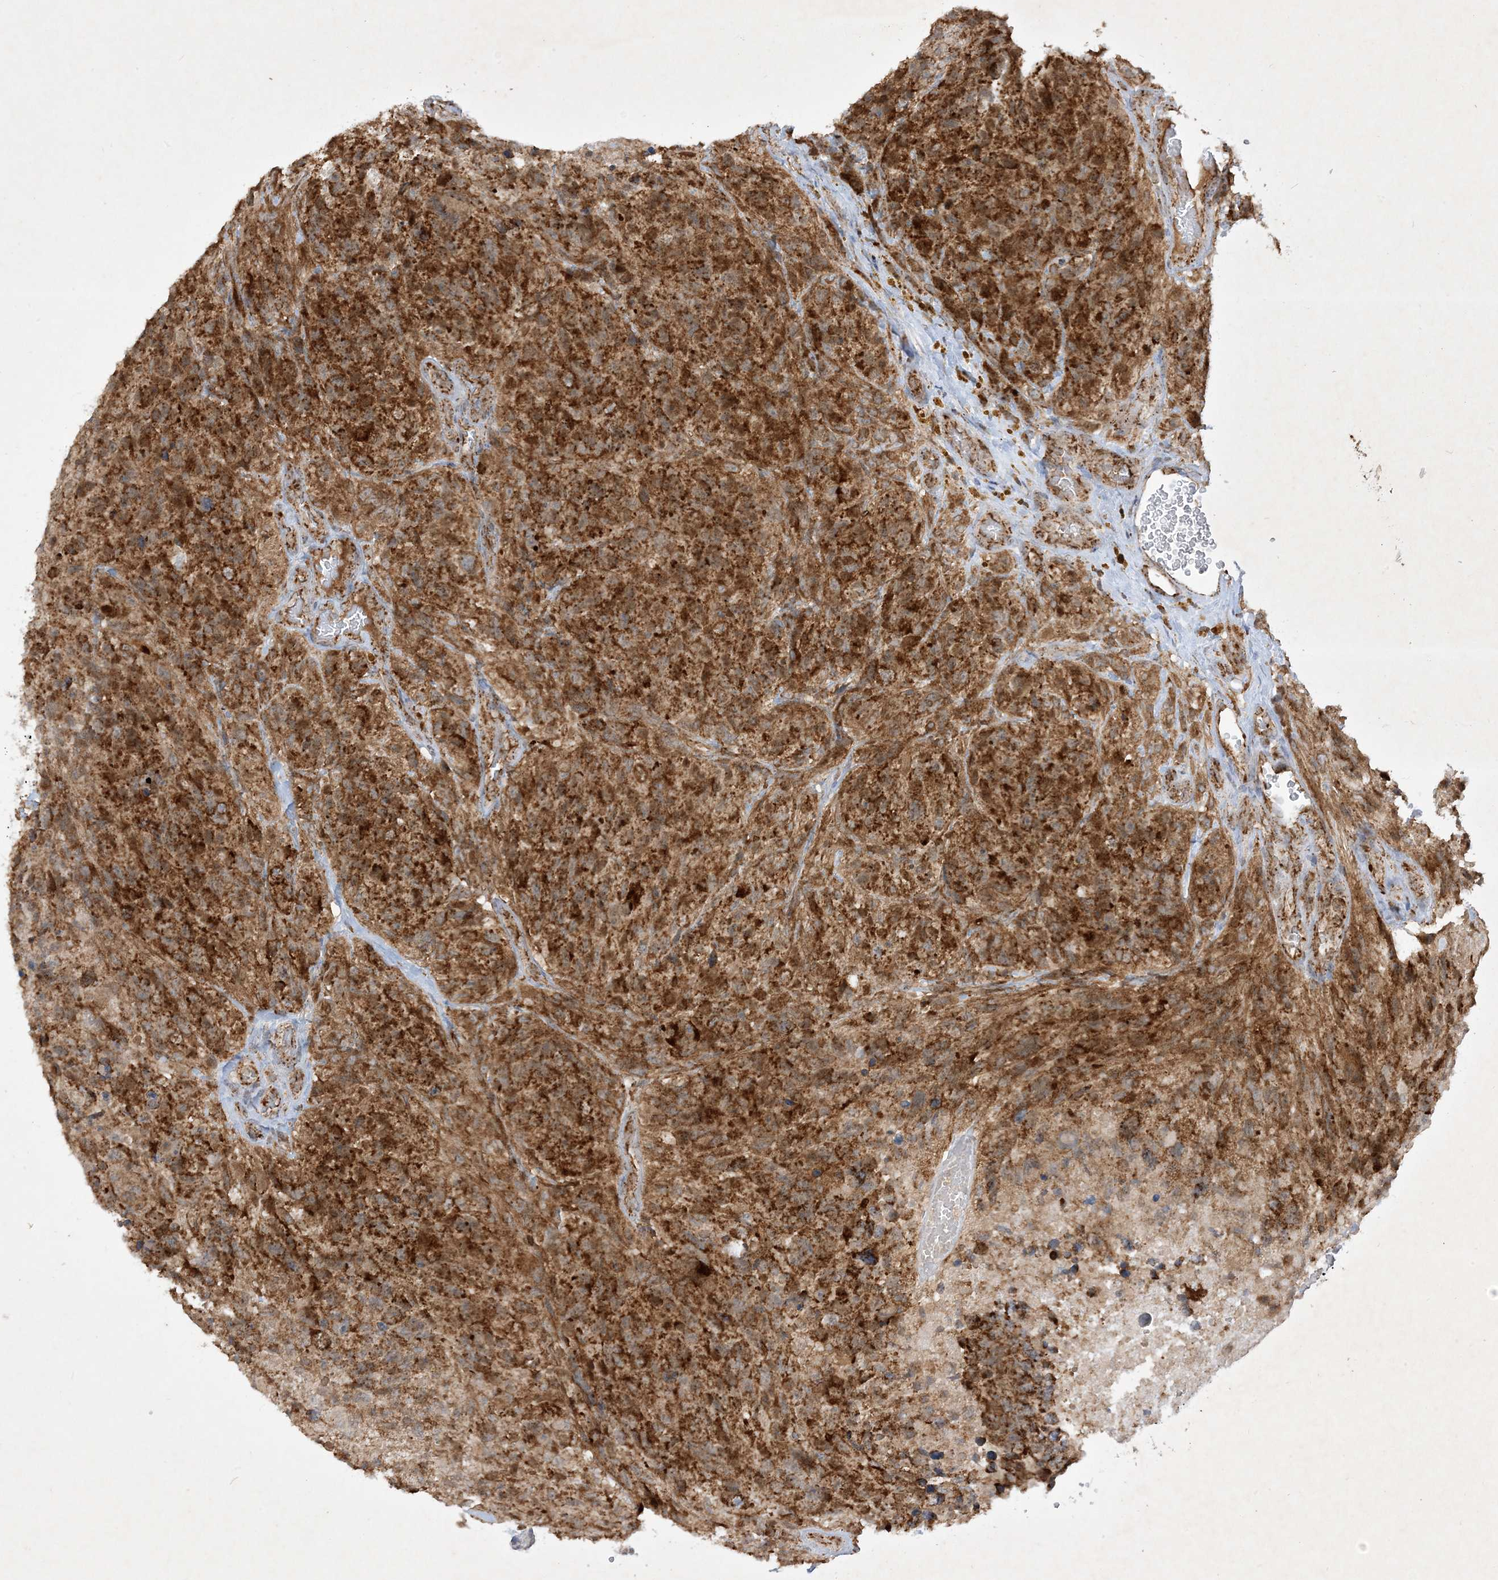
{"staining": {"intensity": "strong", "quantity": ">75%", "location": "cytoplasmic/membranous"}, "tissue": "glioma", "cell_type": "Tumor cells", "image_type": "cancer", "snomed": [{"axis": "morphology", "description": "Glioma, malignant, High grade"}, {"axis": "topography", "description": "Brain"}], "caption": "Glioma was stained to show a protein in brown. There is high levels of strong cytoplasmic/membranous expression in approximately >75% of tumor cells. Nuclei are stained in blue.", "gene": "NDUFAF3", "patient": {"sex": "male", "age": 69}}